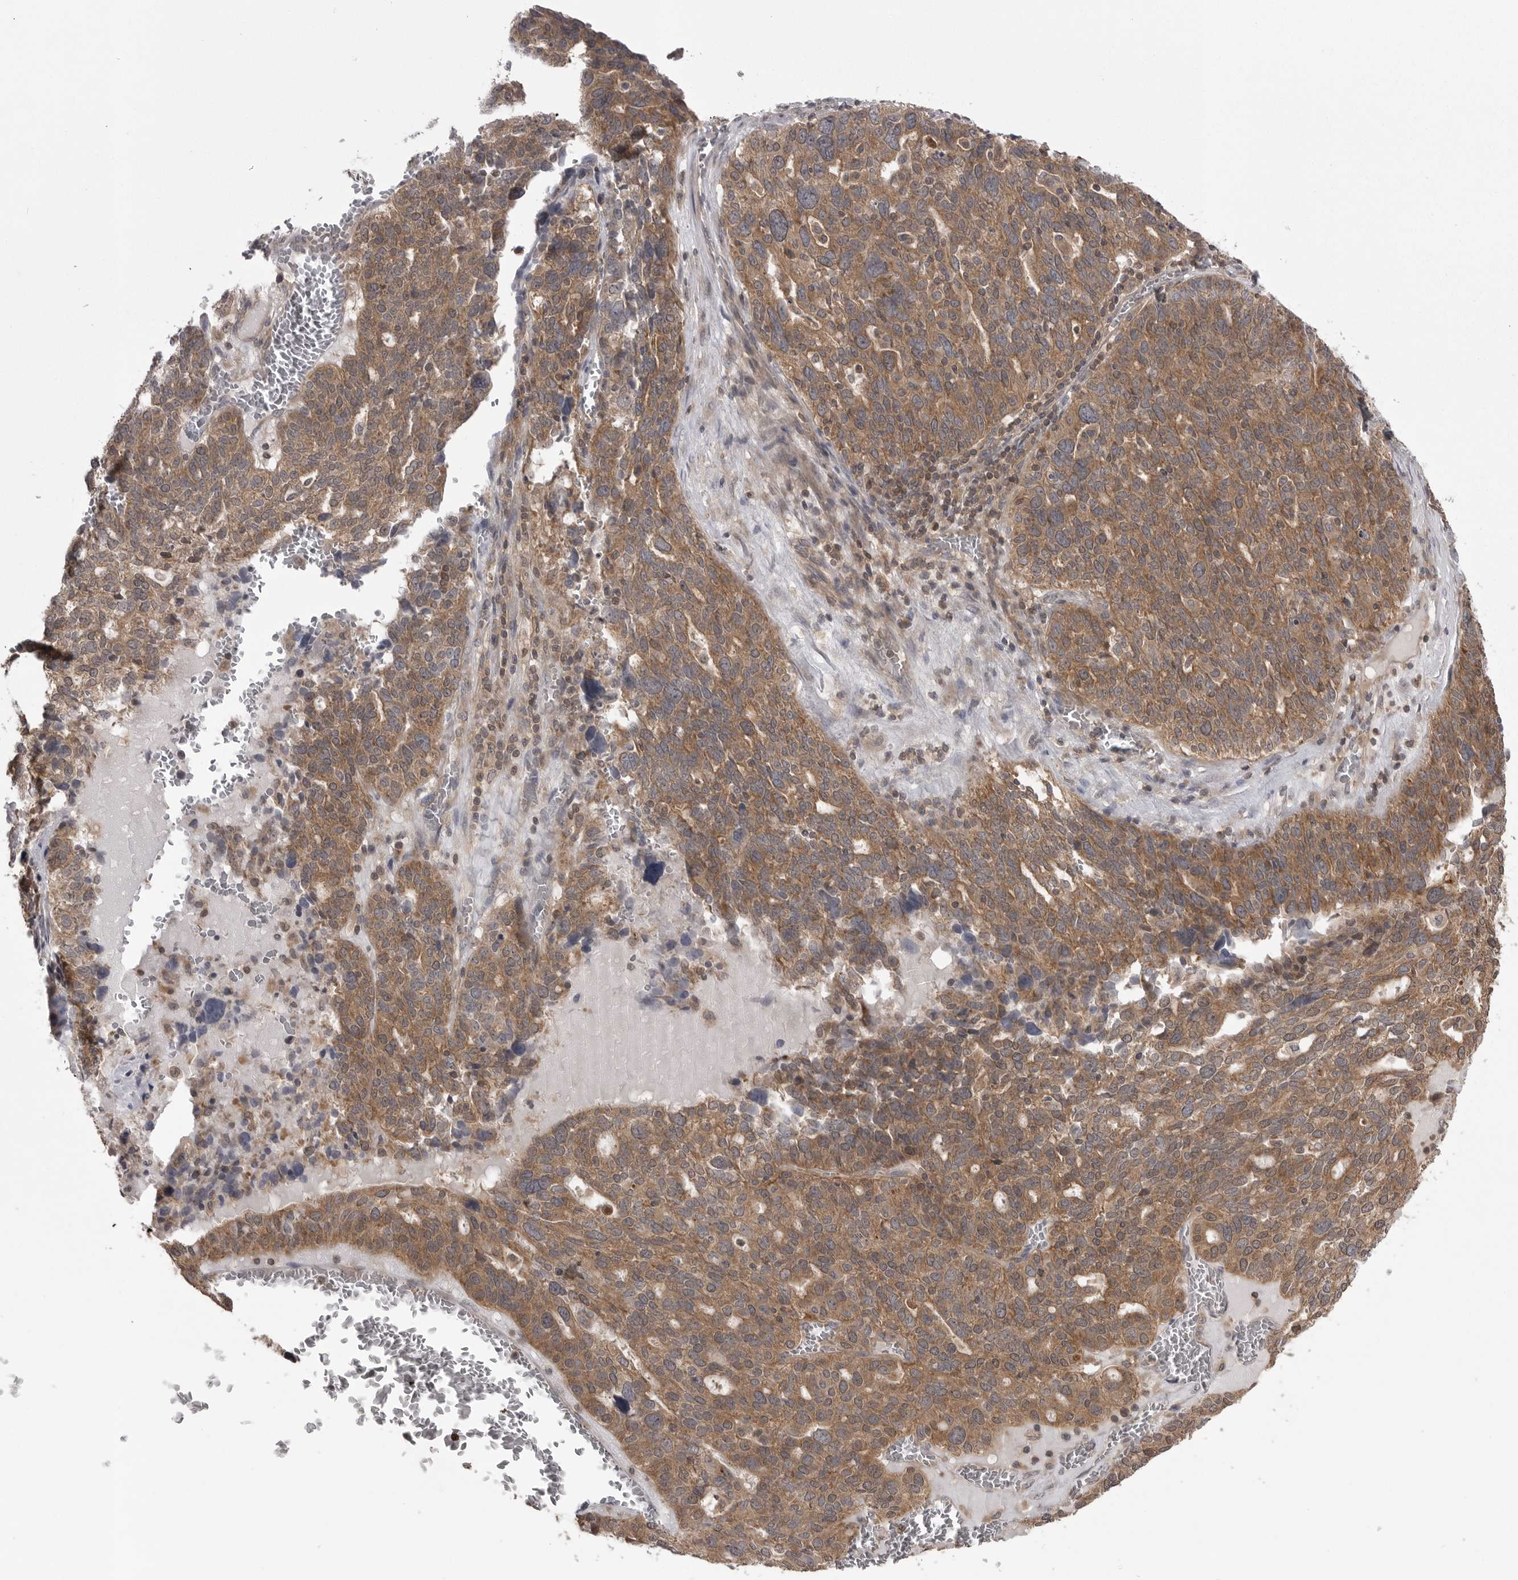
{"staining": {"intensity": "moderate", "quantity": ">75%", "location": "cytoplasmic/membranous"}, "tissue": "ovarian cancer", "cell_type": "Tumor cells", "image_type": "cancer", "snomed": [{"axis": "morphology", "description": "Cystadenocarcinoma, serous, NOS"}, {"axis": "topography", "description": "Ovary"}], "caption": "Serous cystadenocarcinoma (ovarian) was stained to show a protein in brown. There is medium levels of moderate cytoplasmic/membranous positivity in approximately >75% of tumor cells. (DAB IHC, brown staining for protein, blue staining for nuclei).", "gene": "STK24", "patient": {"sex": "female", "age": 59}}